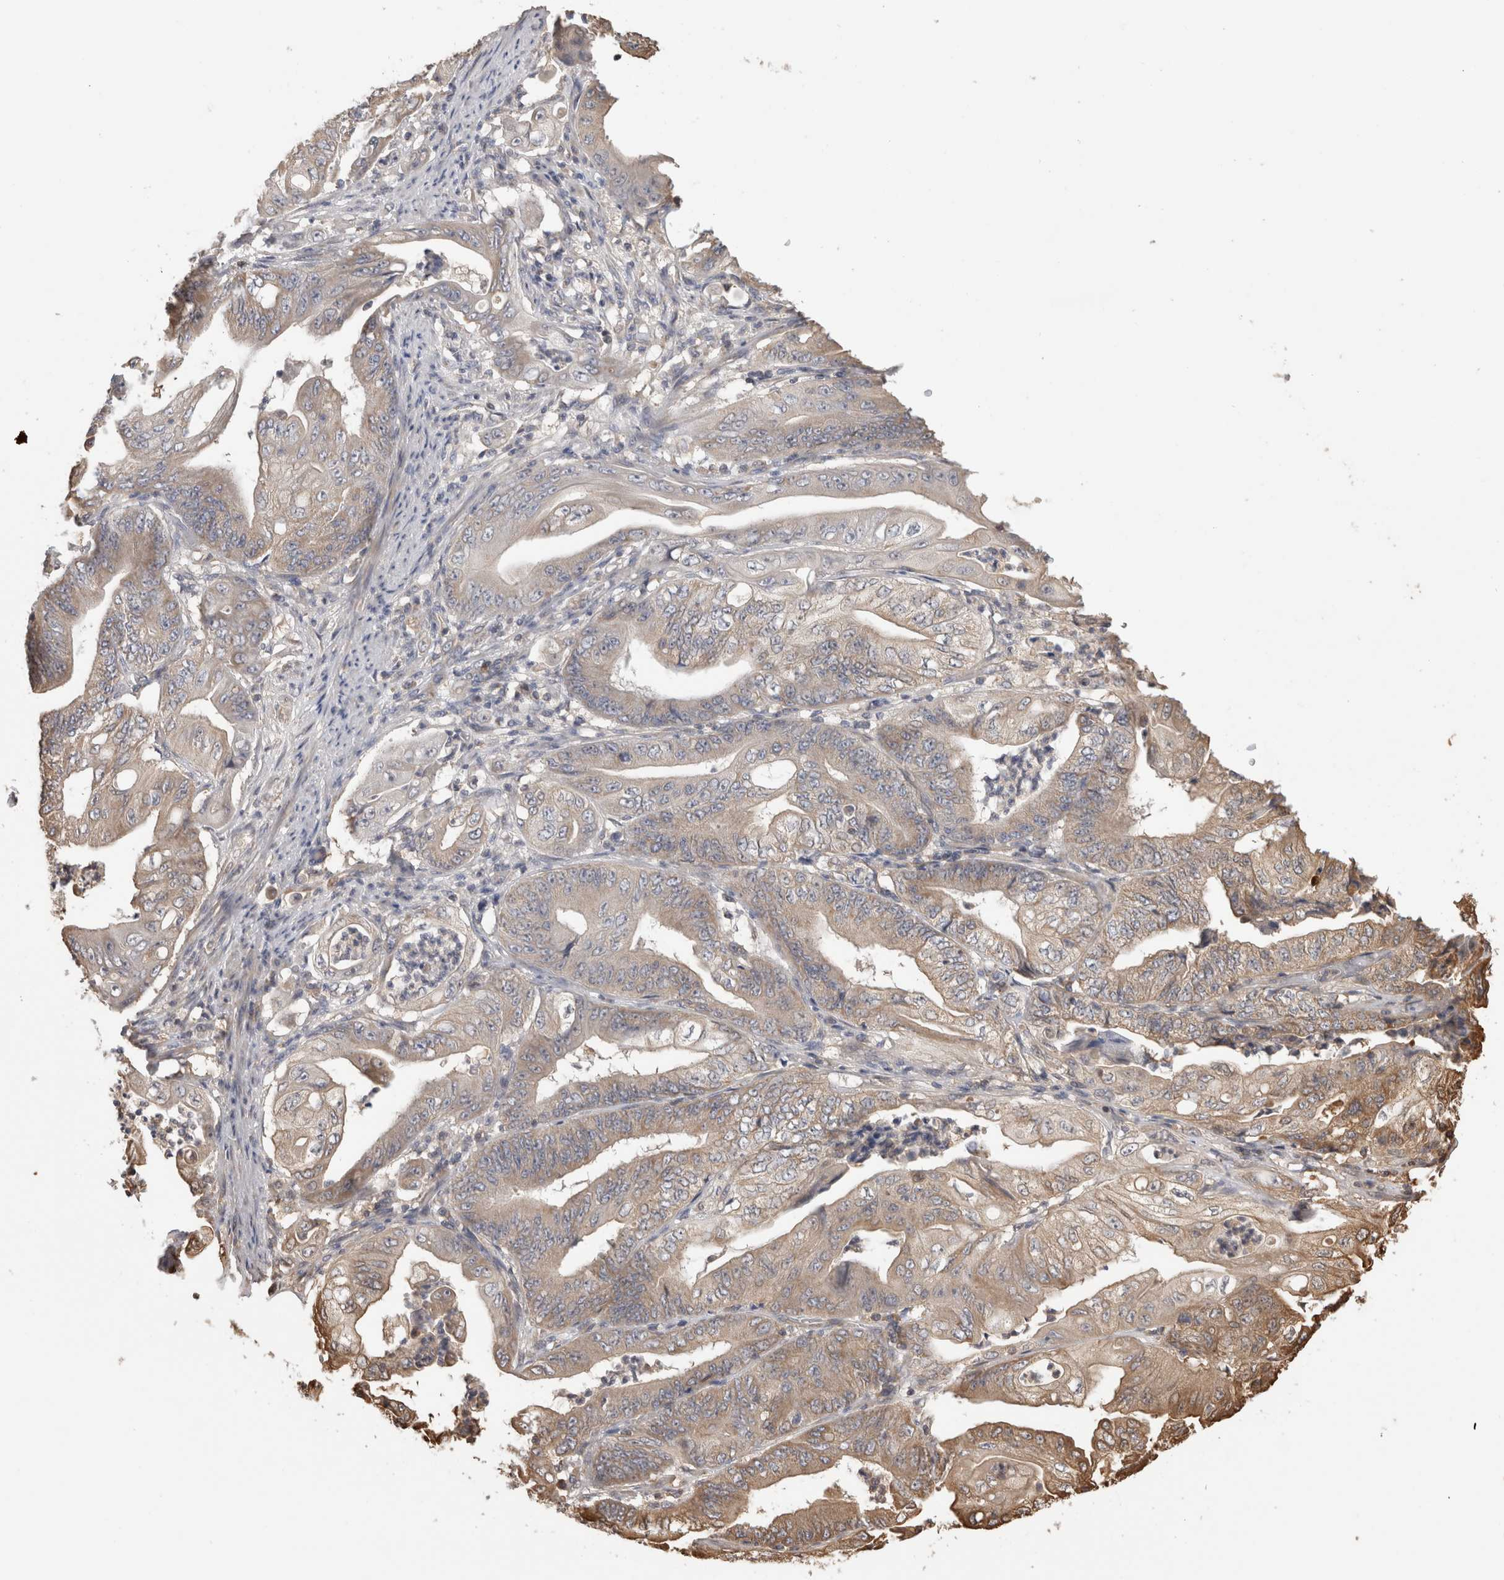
{"staining": {"intensity": "moderate", "quantity": "<25%", "location": "cytoplasmic/membranous"}, "tissue": "stomach cancer", "cell_type": "Tumor cells", "image_type": "cancer", "snomed": [{"axis": "morphology", "description": "Adenocarcinoma, NOS"}, {"axis": "topography", "description": "Stomach"}], "caption": "This is an image of immunohistochemistry staining of adenocarcinoma (stomach), which shows moderate staining in the cytoplasmic/membranous of tumor cells.", "gene": "IMMP2L", "patient": {"sex": "female", "age": 73}}